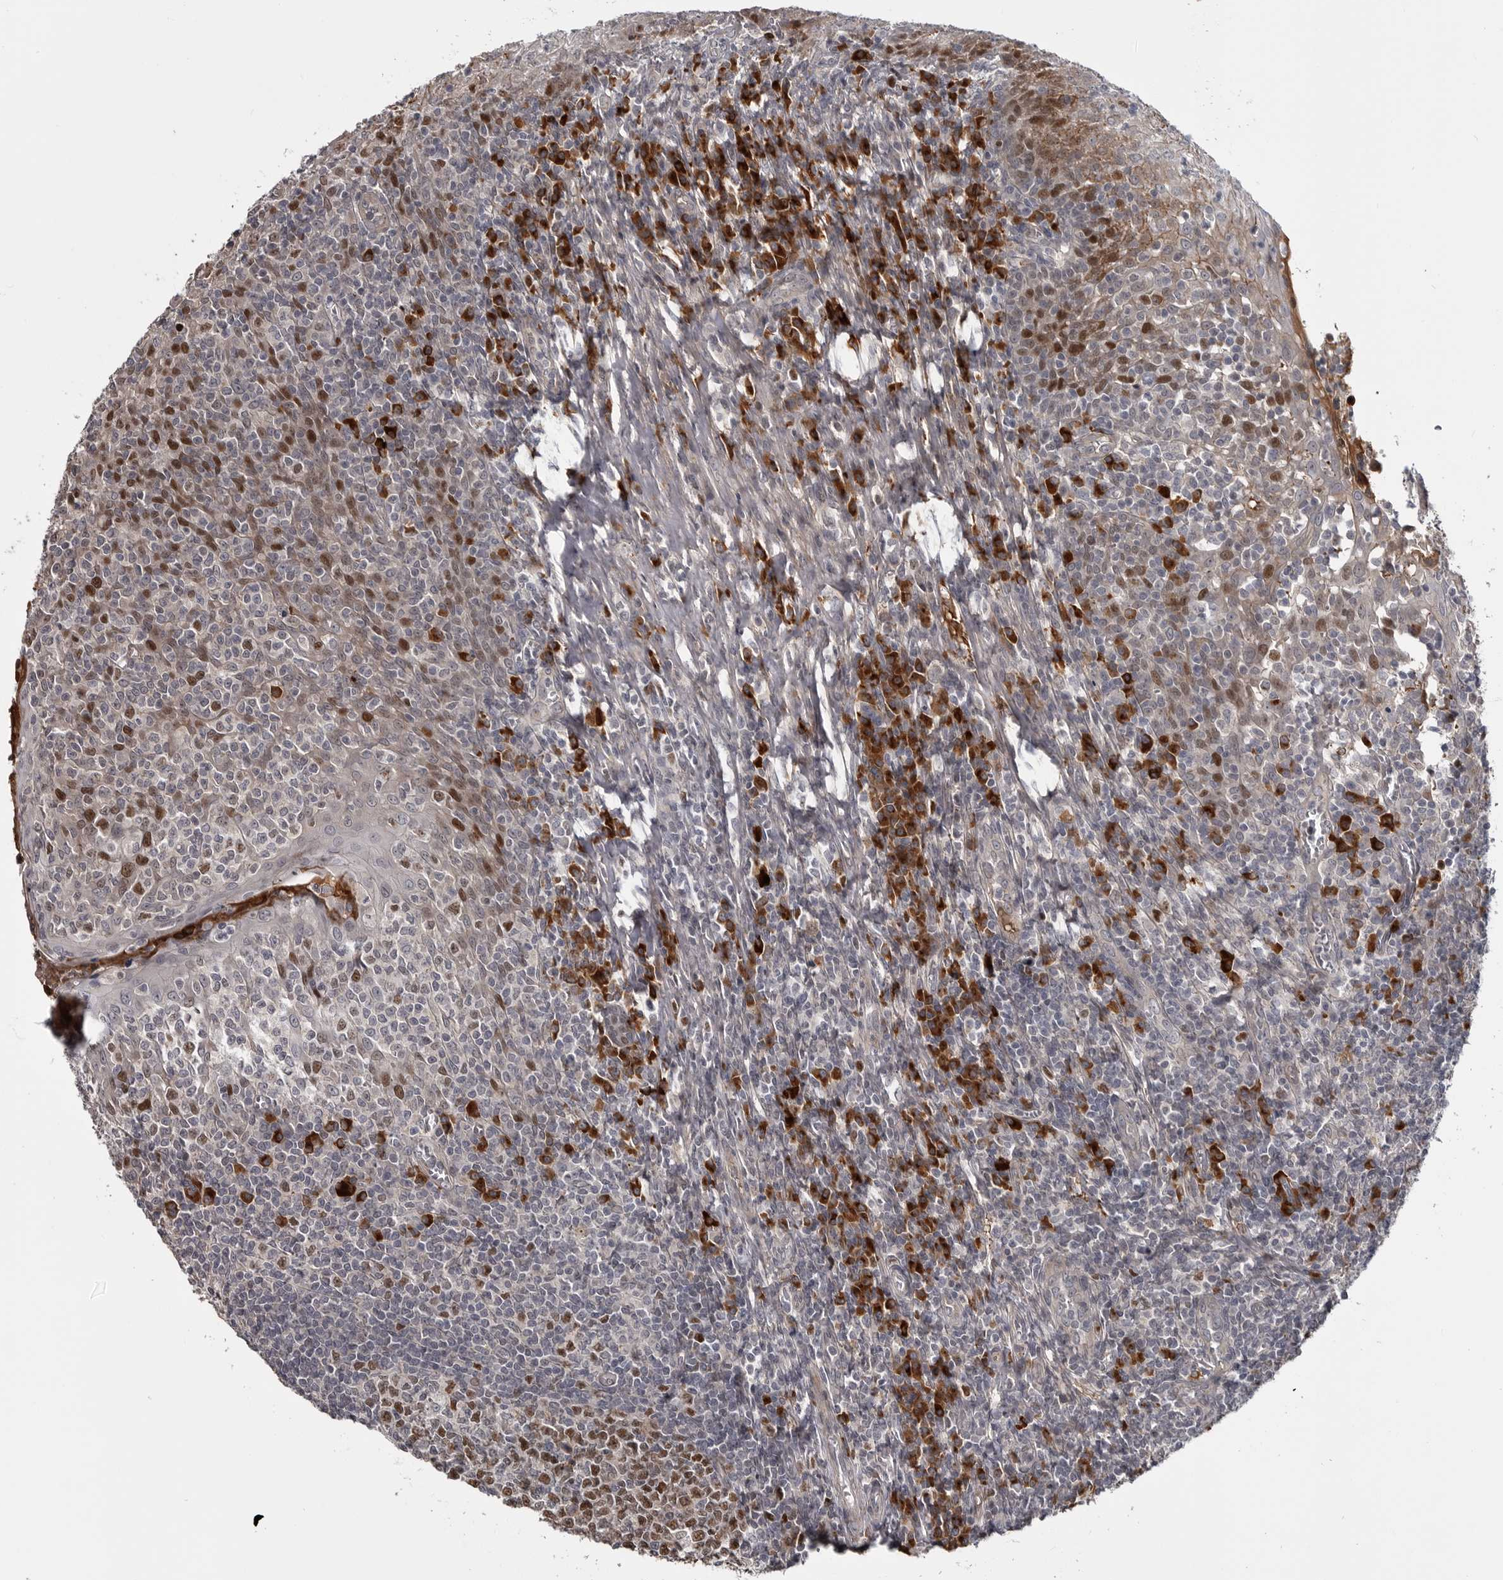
{"staining": {"intensity": "strong", "quantity": ">75%", "location": "cytoplasmic/membranous"}, "tissue": "tonsil", "cell_type": "Germinal center cells", "image_type": "normal", "snomed": [{"axis": "morphology", "description": "Normal tissue, NOS"}, {"axis": "topography", "description": "Tonsil"}], "caption": "Protein staining displays strong cytoplasmic/membranous staining in approximately >75% of germinal center cells in benign tonsil.", "gene": "ZNF277", "patient": {"sex": "female", "age": 19}}